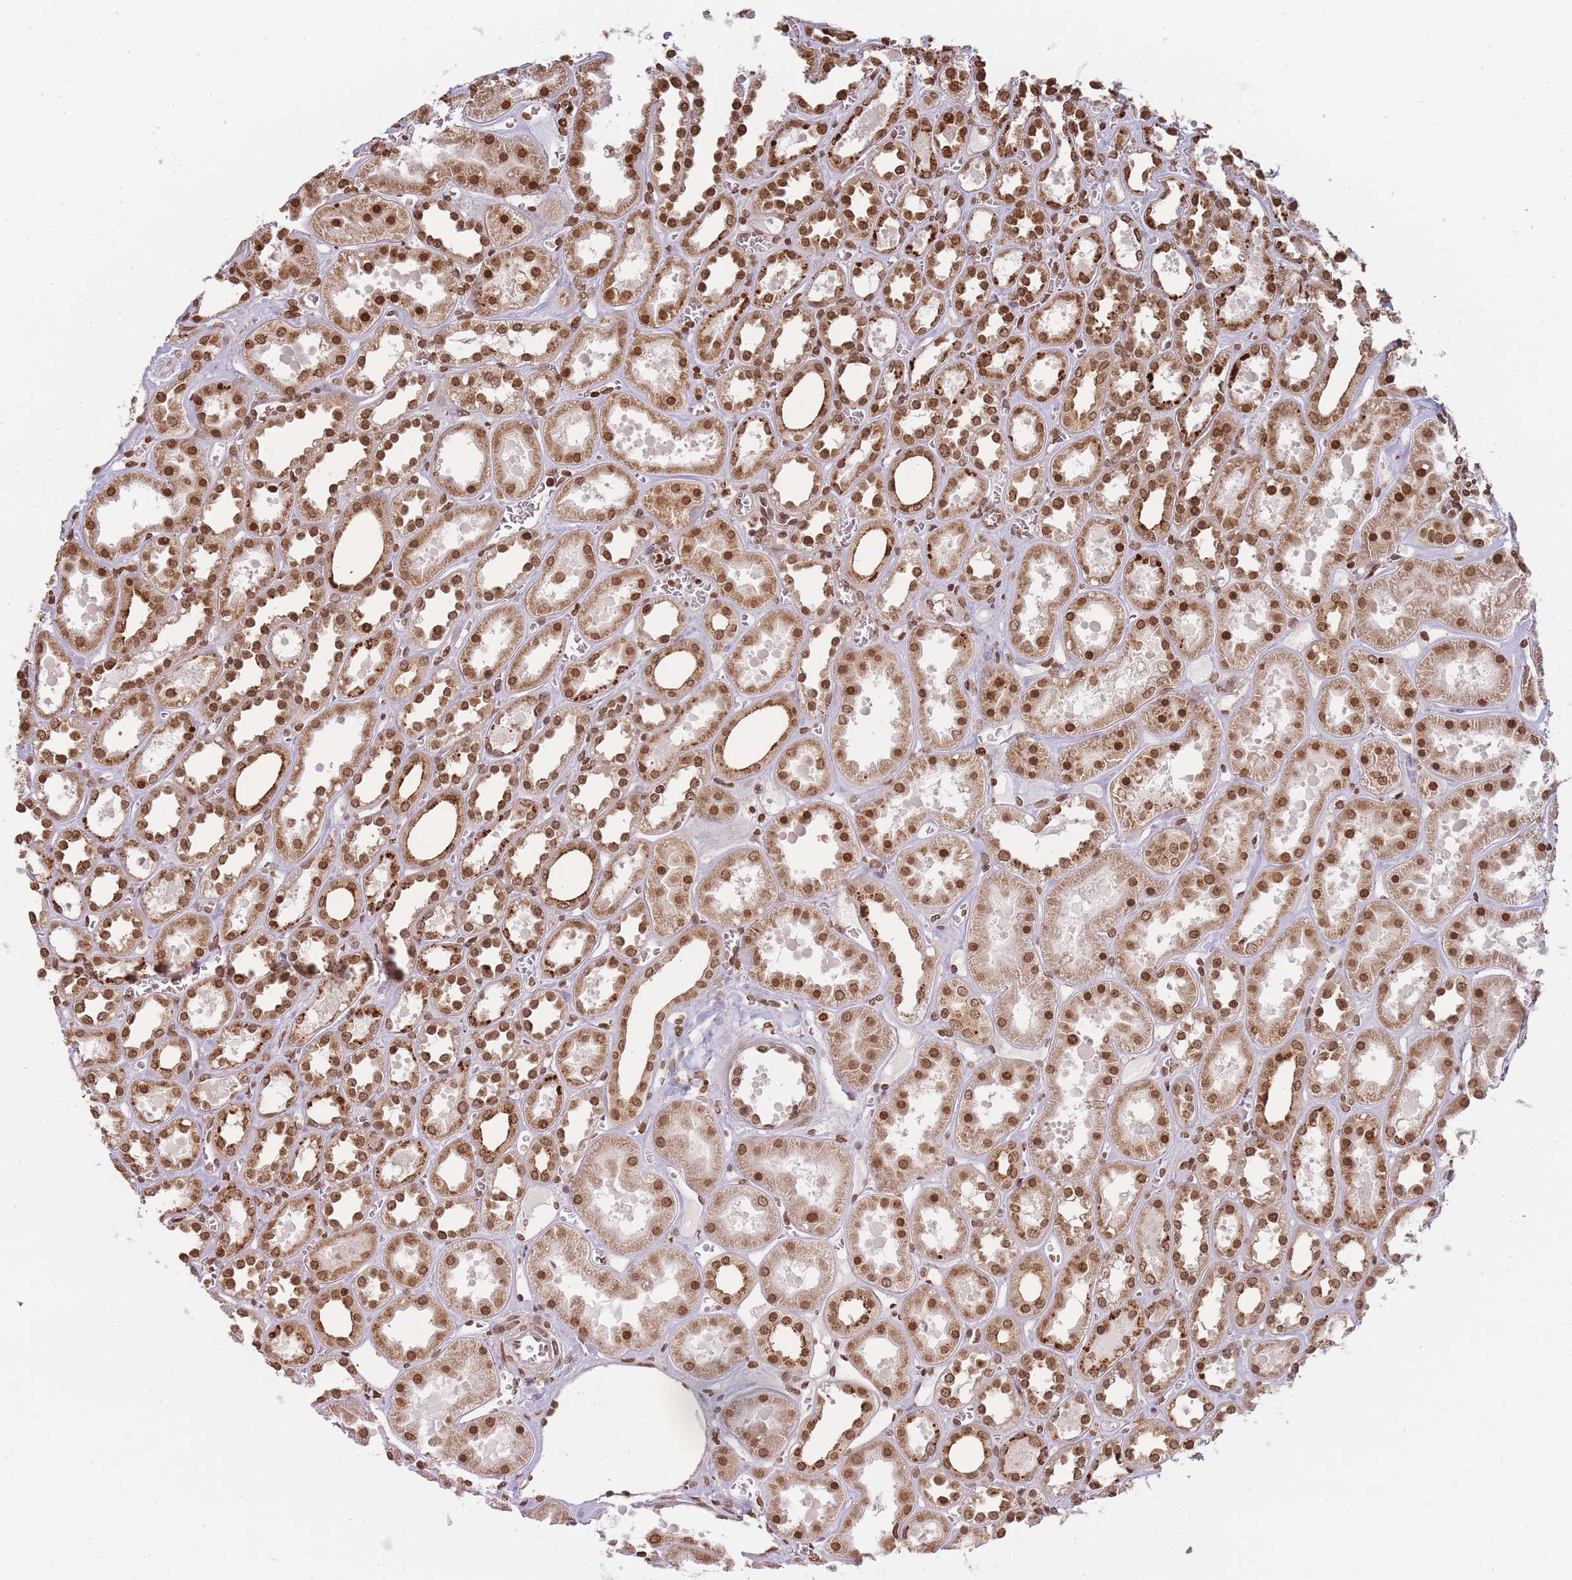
{"staining": {"intensity": "strong", "quantity": ">75%", "location": "nuclear"}, "tissue": "kidney", "cell_type": "Cells in glomeruli", "image_type": "normal", "snomed": [{"axis": "morphology", "description": "Normal tissue, NOS"}, {"axis": "topography", "description": "Kidney"}], "caption": "This histopathology image shows IHC staining of unremarkable kidney, with high strong nuclear expression in approximately >75% of cells in glomeruli.", "gene": "WWTR1", "patient": {"sex": "female", "age": 41}}